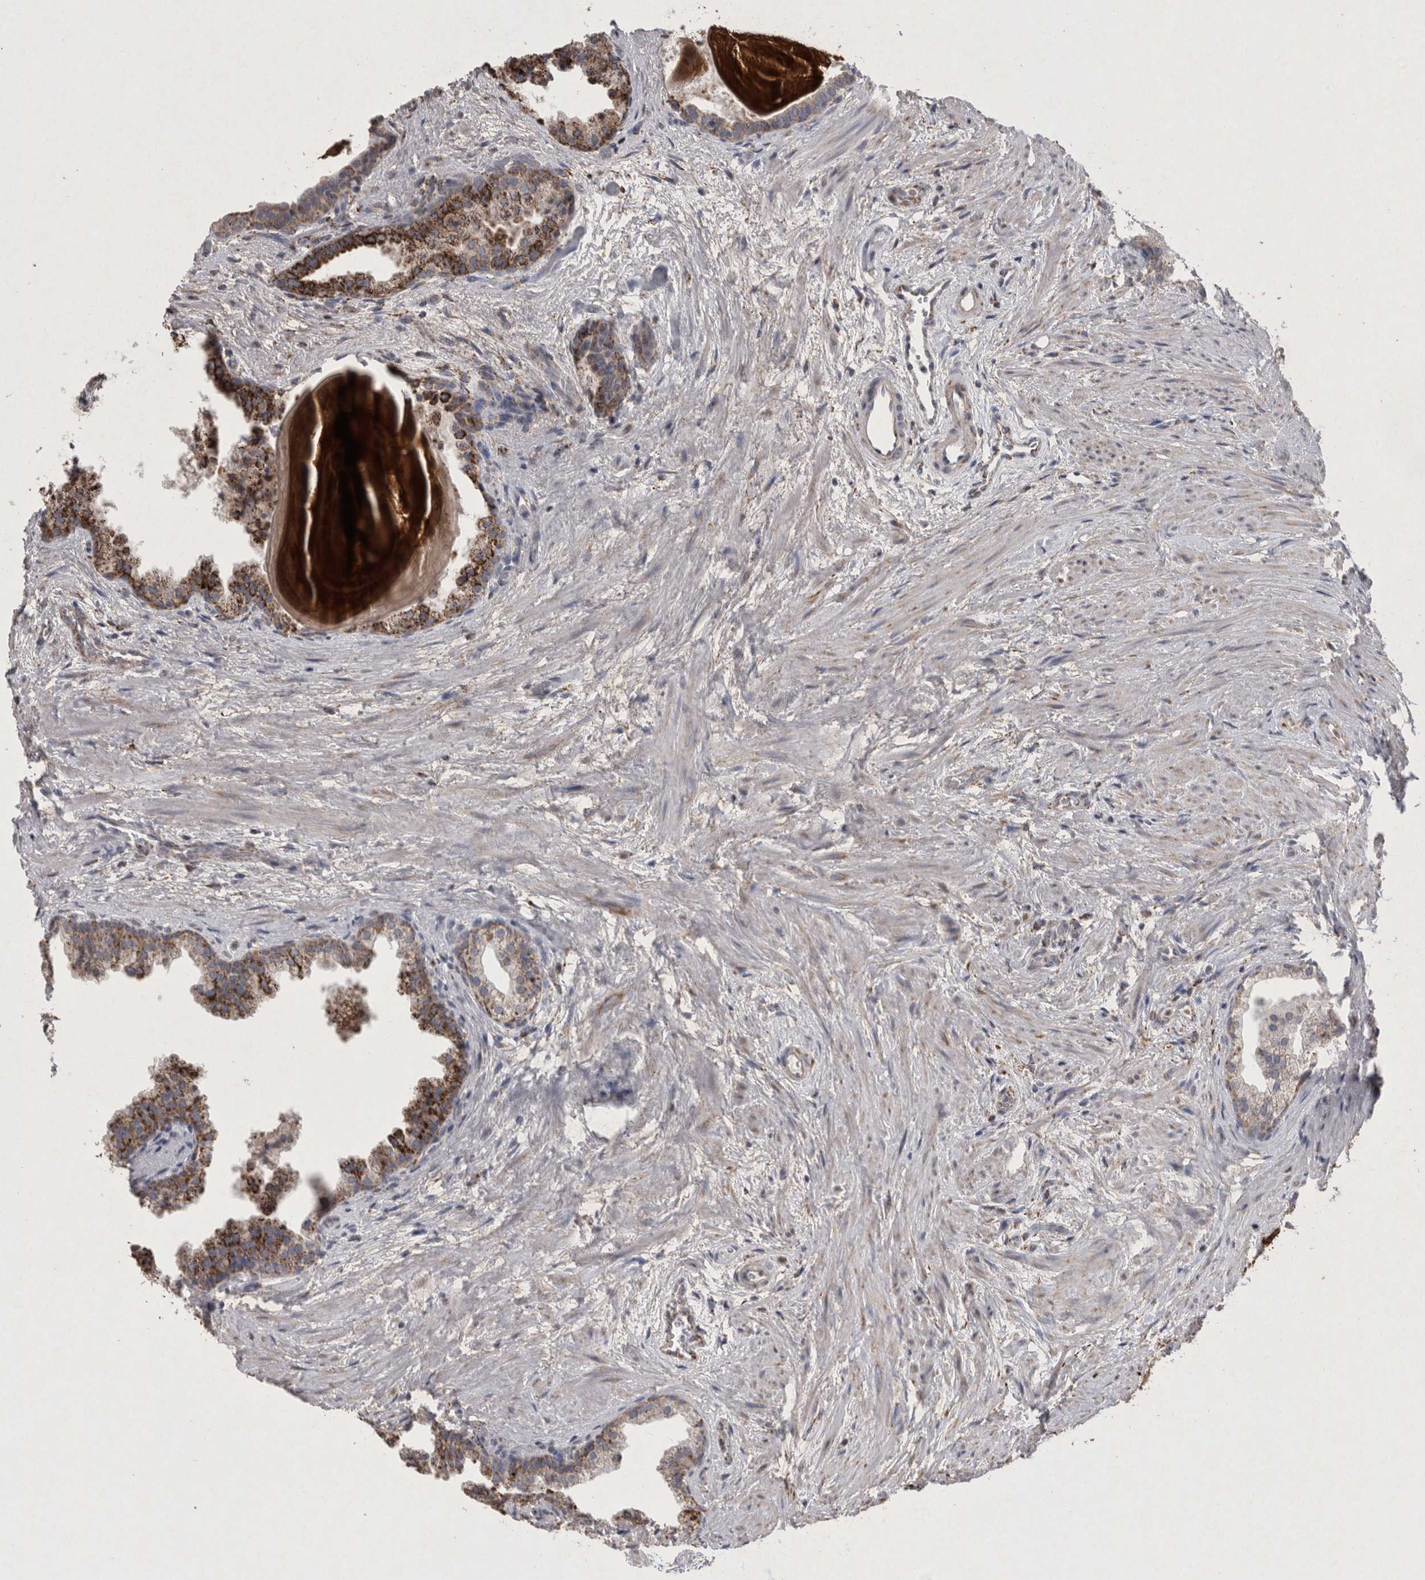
{"staining": {"intensity": "strong", "quantity": "25%-75%", "location": "cytoplasmic/membranous"}, "tissue": "prostate", "cell_type": "Glandular cells", "image_type": "normal", "snomed": [{"axis": "morphology", "description": "Normal tissue, NOS"}, {"axis": "topography", "description": "Prostate"}], "caption": "Prostate stained for a protein (brown) reveals strong cytoplasmic/membranous positive staining in approximately 25%-75% of glandular cells.", "gene": "DKK3", "patient": {"sex": "male", "age": 48}}